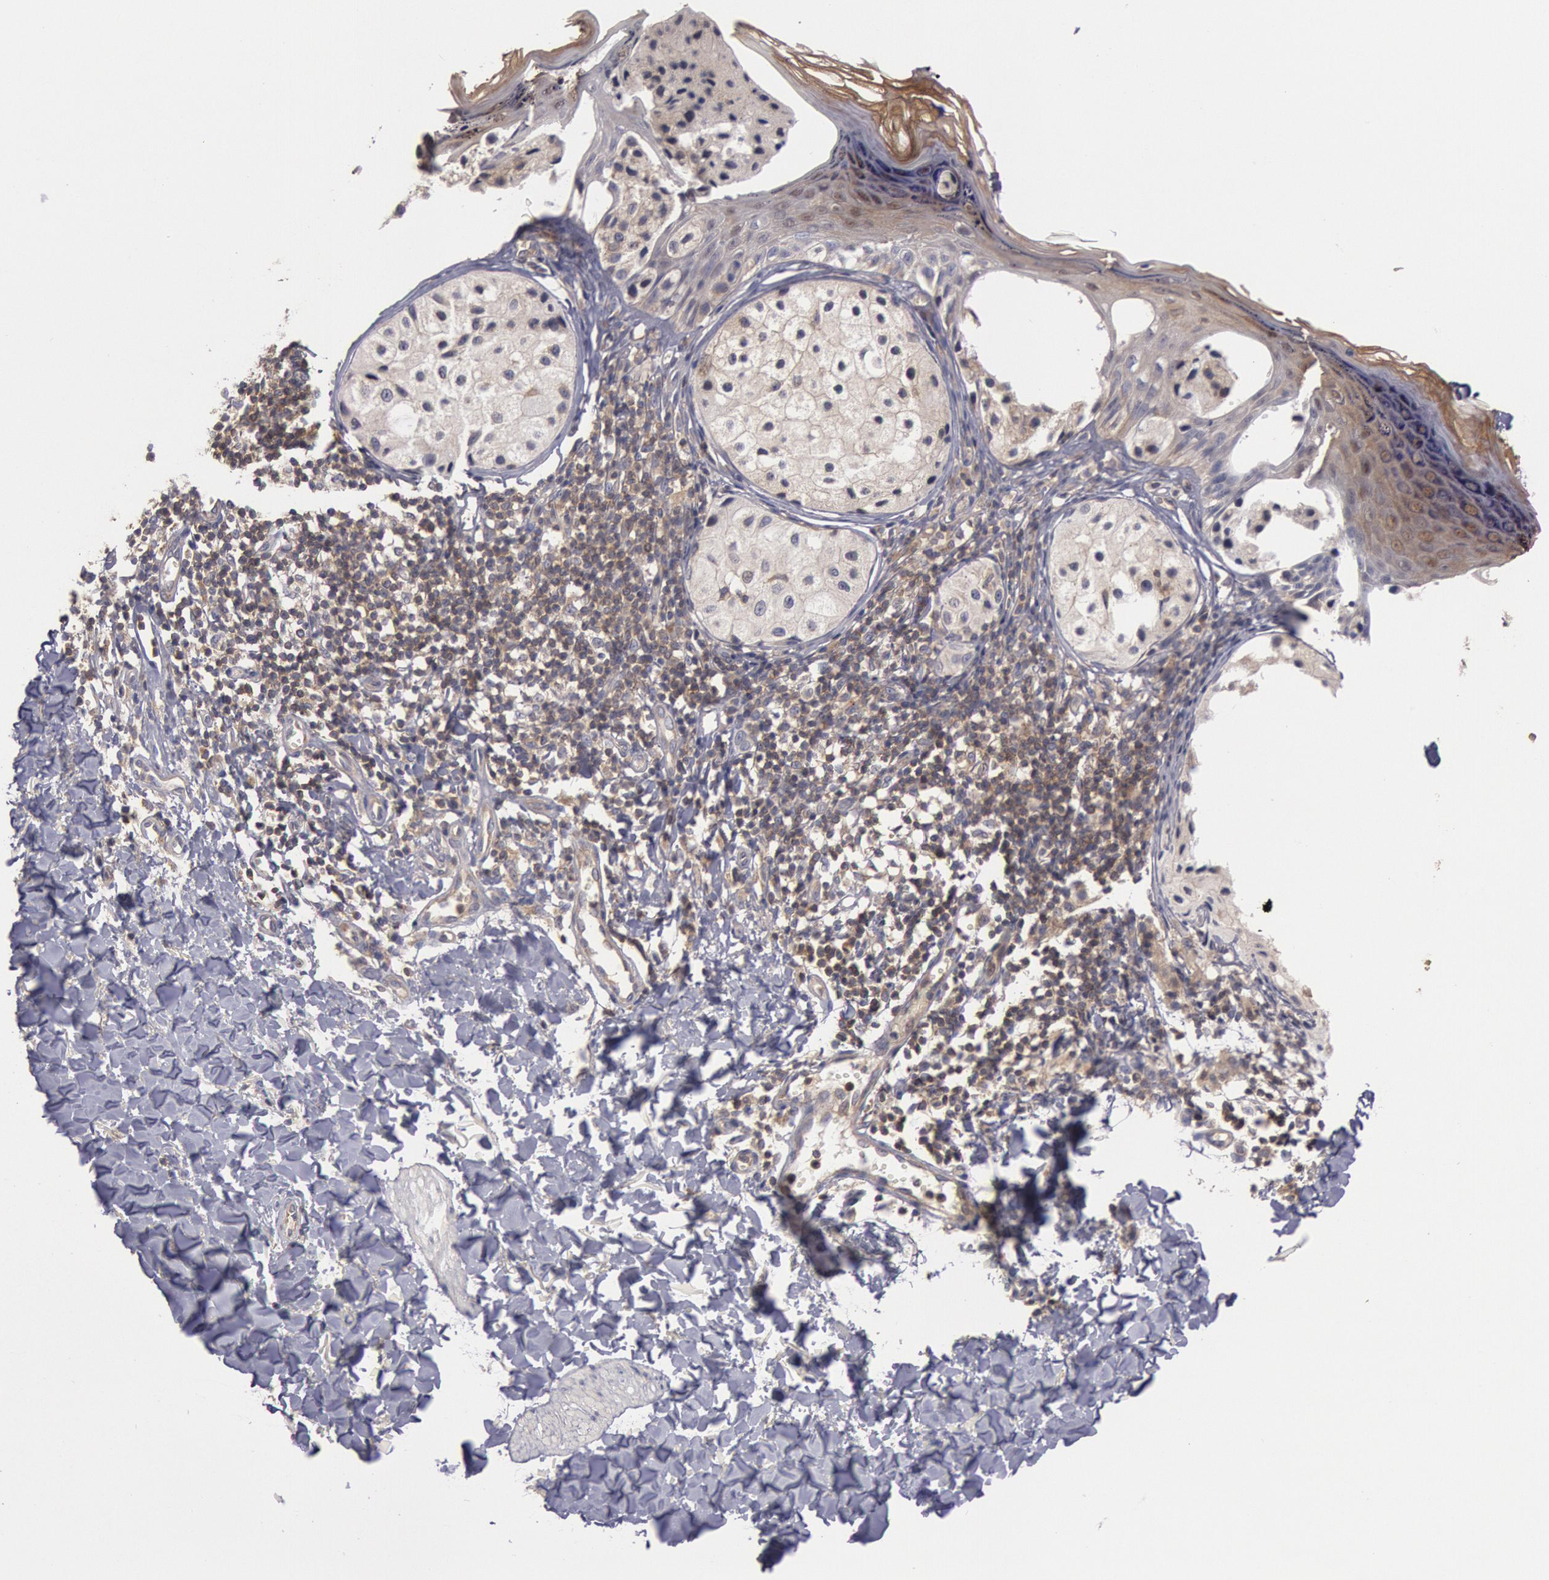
{"staining": {"intensity": "negative", "quantity": "none", "location": "none"}, "tissue": "melanoma", "cell_type": "Tumor cells", "image_type": "cancer", "snomed": [{"axis": "morphology", "description": "Malignant melanoma, NOS"}, {"axis": "topography", "description": "Skin"}], "caption": "The image displays no staining of tumor cells in melanoma.", "gene": "PIK3R1", "patient": {"sex": "male", "age": 23}}